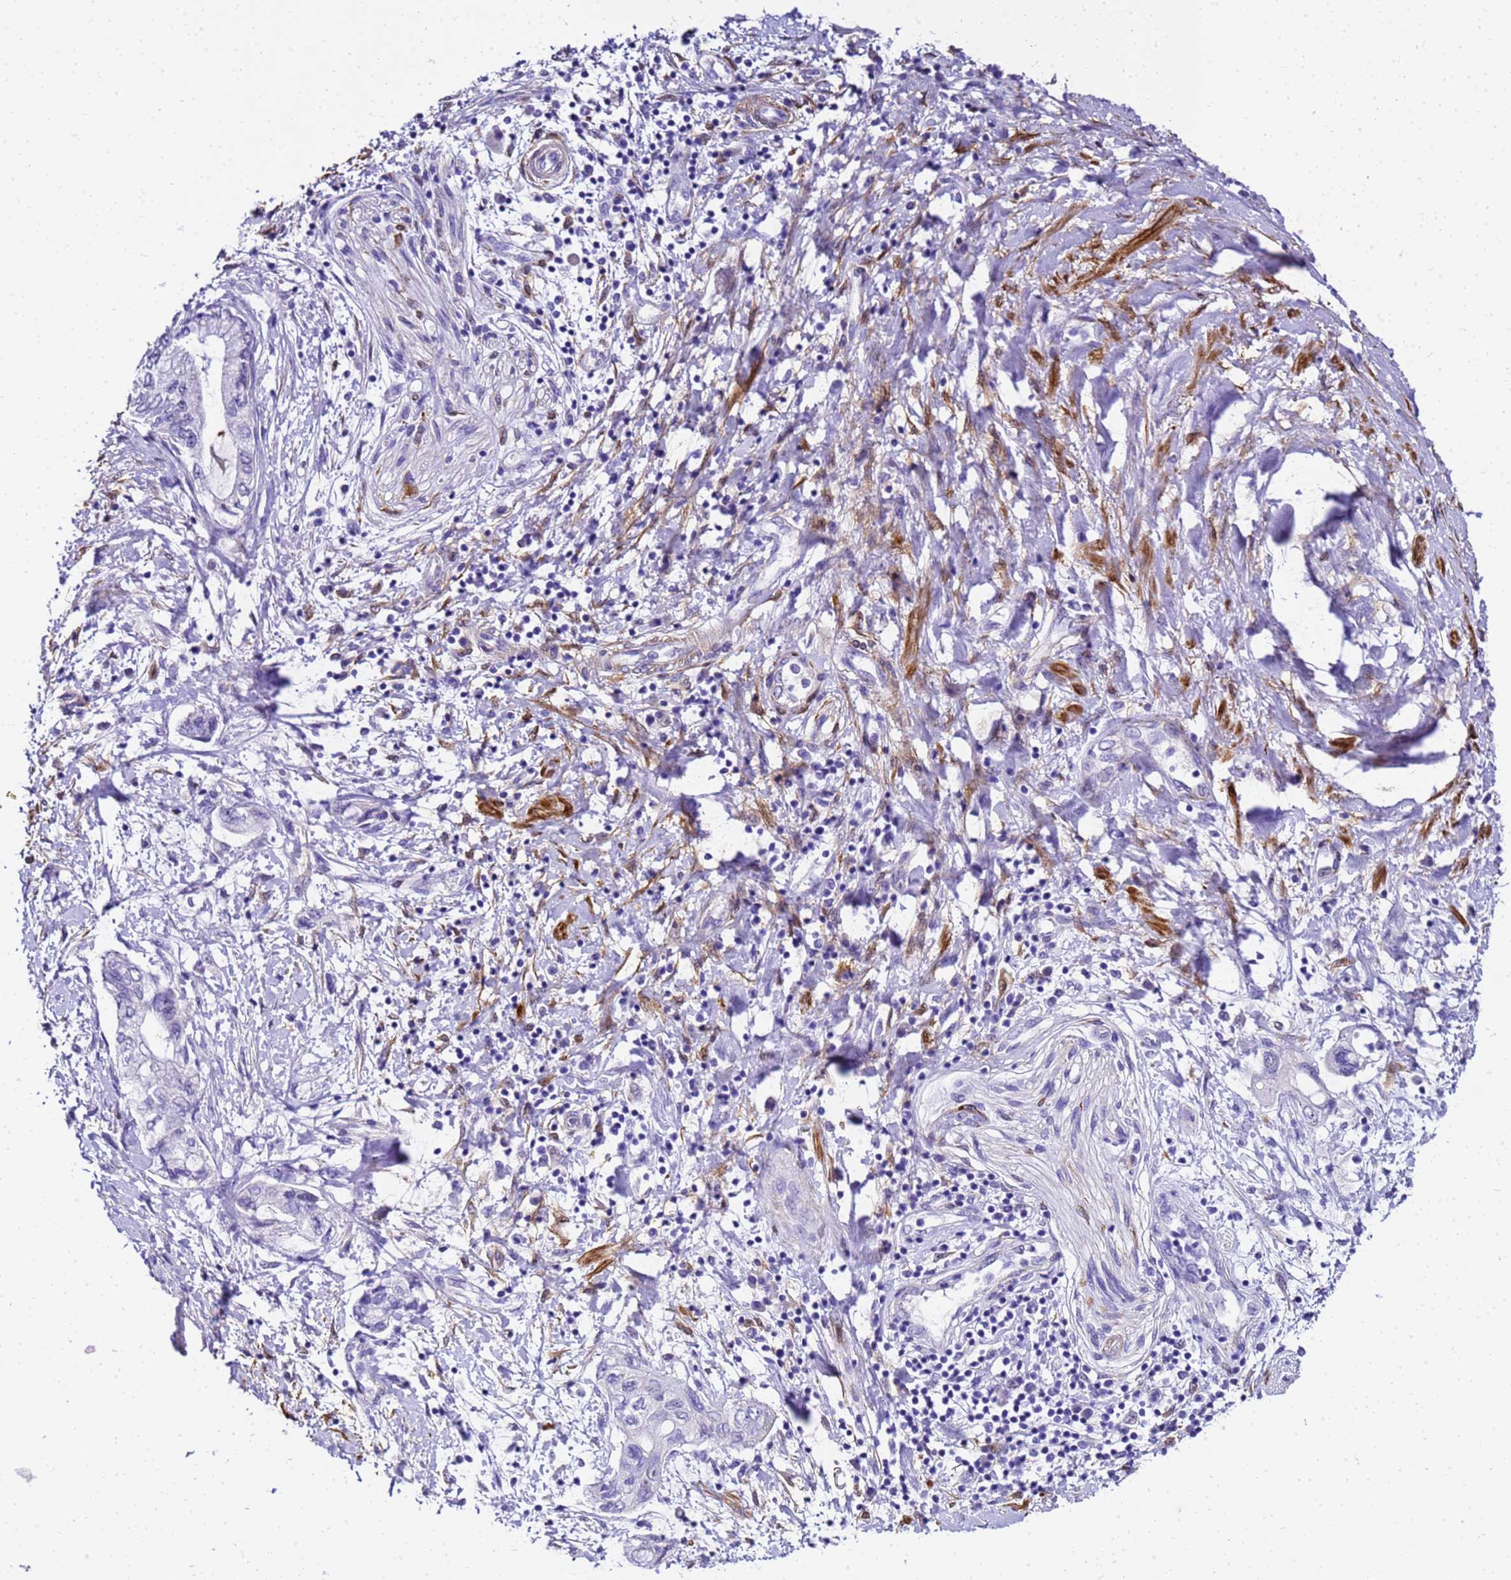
{"staining": {"intensity": "negative", "quantity": "none", "location": "none"}, "tissue": "pancreatic cancer", "cell_type": "Tumor cells", "image_type": "cancer", "snomed": [{"axis": "morphology", "description": "Adenocarcinoma, NOS"}, {"axis": "topography", "description": "Pancreas"}], "caption": "Histopathology image shows no significant protein staining in tumor cells of pancreatic cancer (adenocarcinoma).", "gene": "HSPB6", "patient": {"sex": "female", "age": 73}}